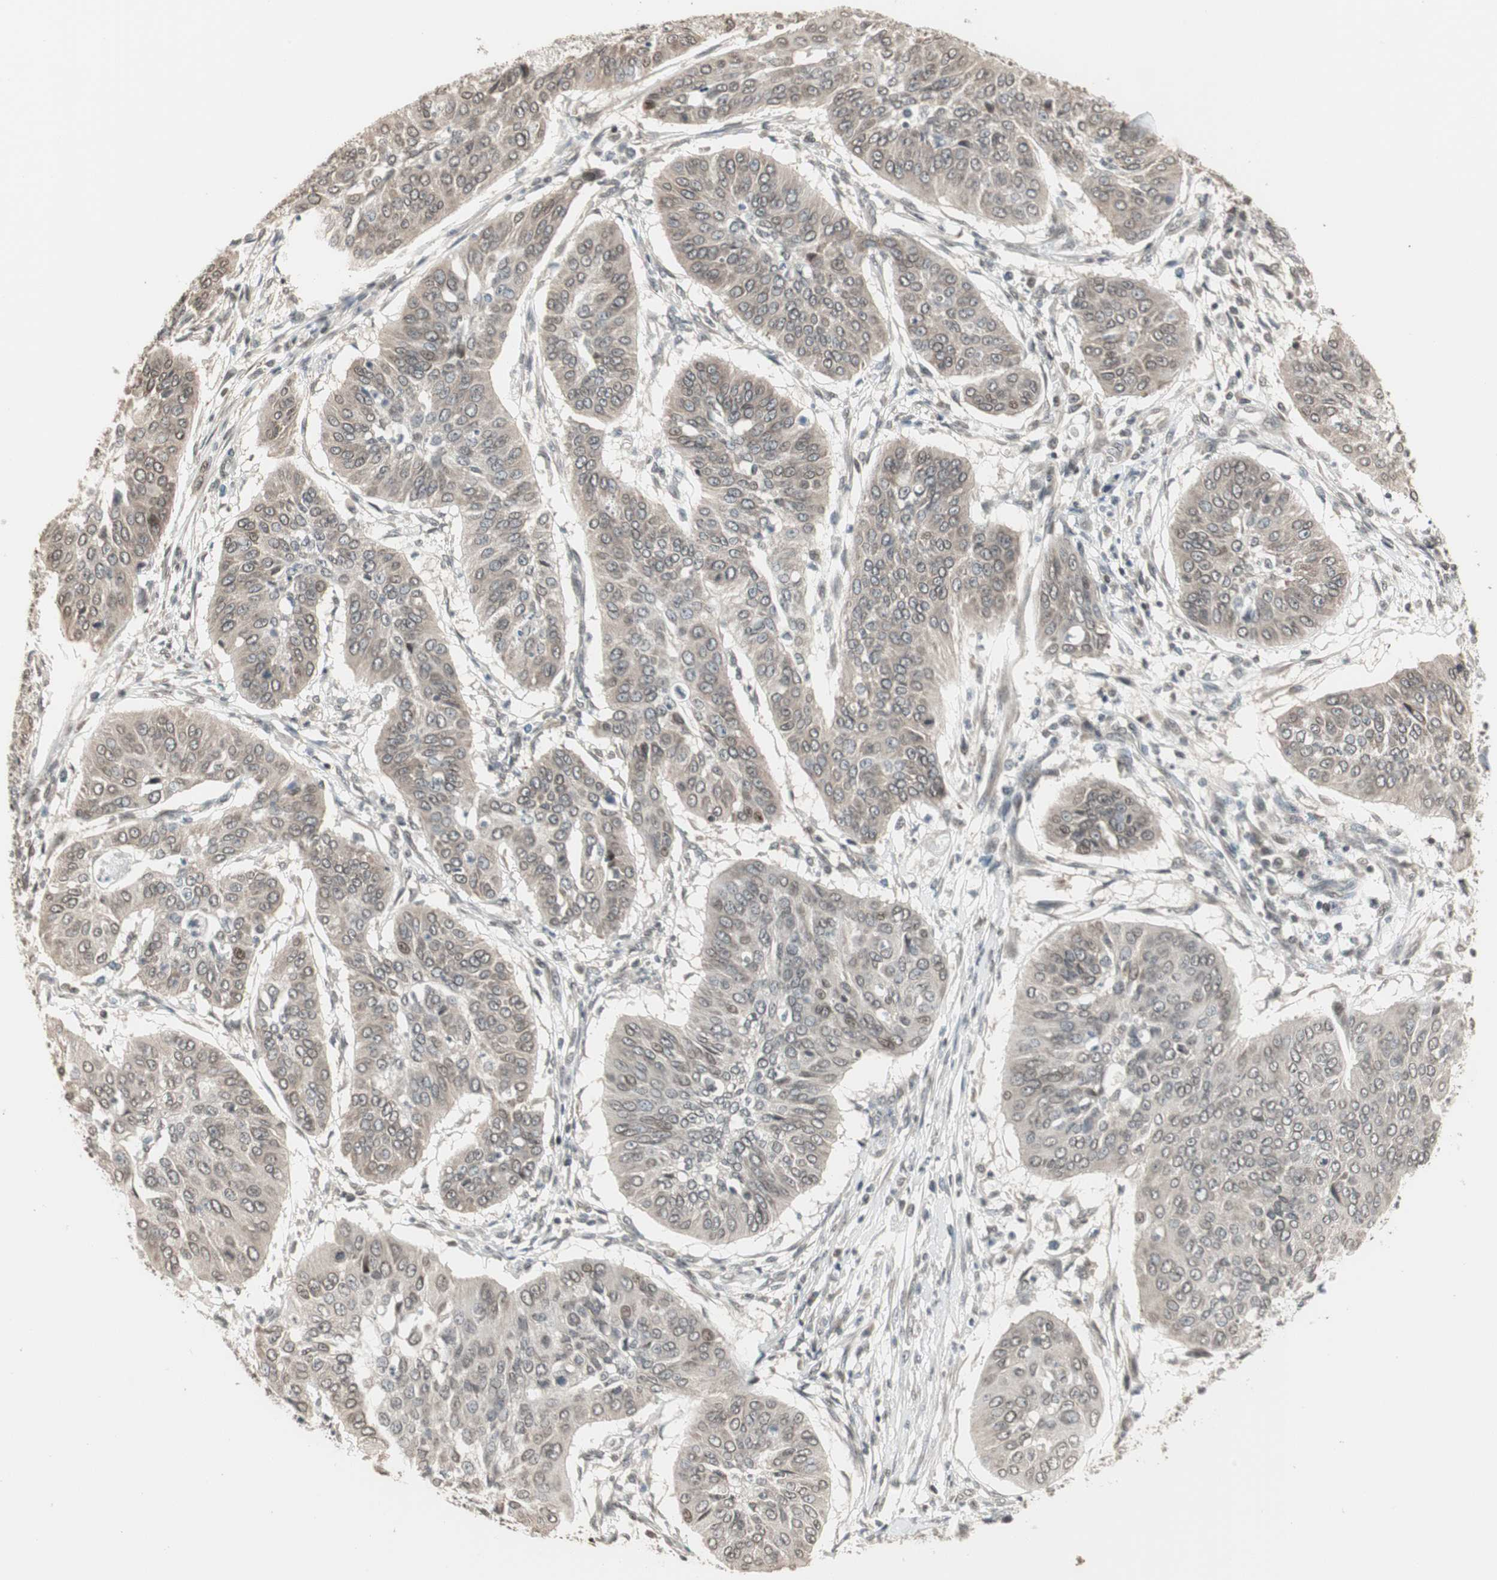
{"staining": {"intensity": "weak", "quantity": ">75%", "location": "cytoplasmic/membranous,nuclear"}, "tissue": "cervical cancer", "cell_type": "Tumor cells", "image_type": "cancer", "snomed": [{"axis": "morphology", "description": "Normal tissue, NOS"}, {"axis": "morphology", "description": "Squamous cell carcinoma, NOS"}, {"axis": "topography", "description": "Cervix"}], "caption": "Immunohistochemistry (IHC) image of cervical squamous cell carcinoma stained for a protein (brown), which reveals low levels of weak cytoplasmic/membranous and nuclear staining in approximately >75% of tumor cells.", "gene": "CBLC", "patient": {"sex": "female", "age": 39}}